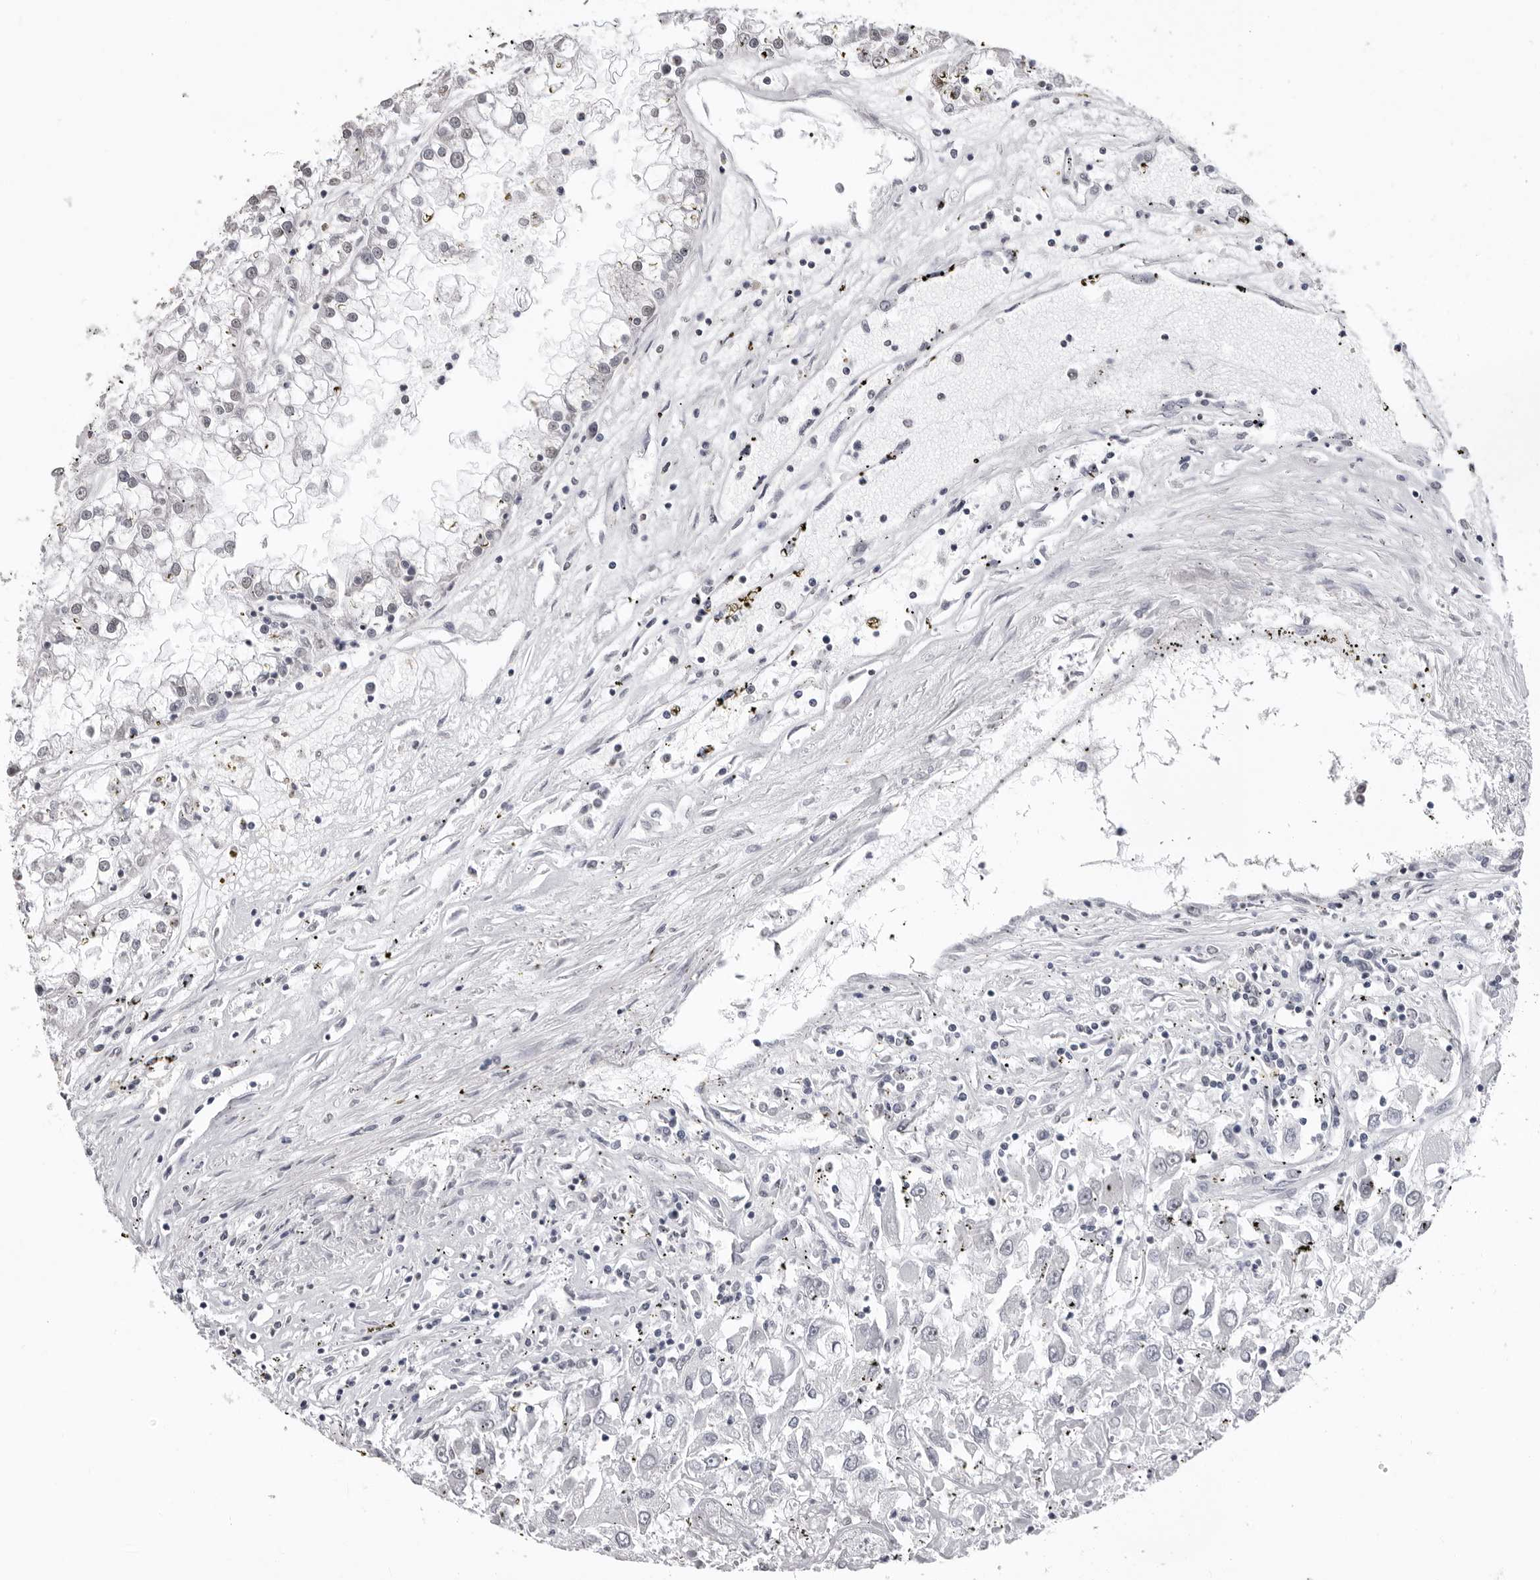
{"staining": {"intensity": "negative", "quantity": "none", "location": "none"}, "tissue": "renal cancer", "cell_type": "Tumor cells", "image_type": "cancer", "snomed": [{"axis": "morphology", "description": "Adenocarcinoma, NOS"}, {"axis": "topography", "description": "Kidney"}], "caption": "A photomicrograph of human adenocarcinoma (renal) is negative for staining in tumor cells. Nuclei are stained in blue.", "gene": "HEPACAM", "patient": {"sex": "female", "age": 52}}